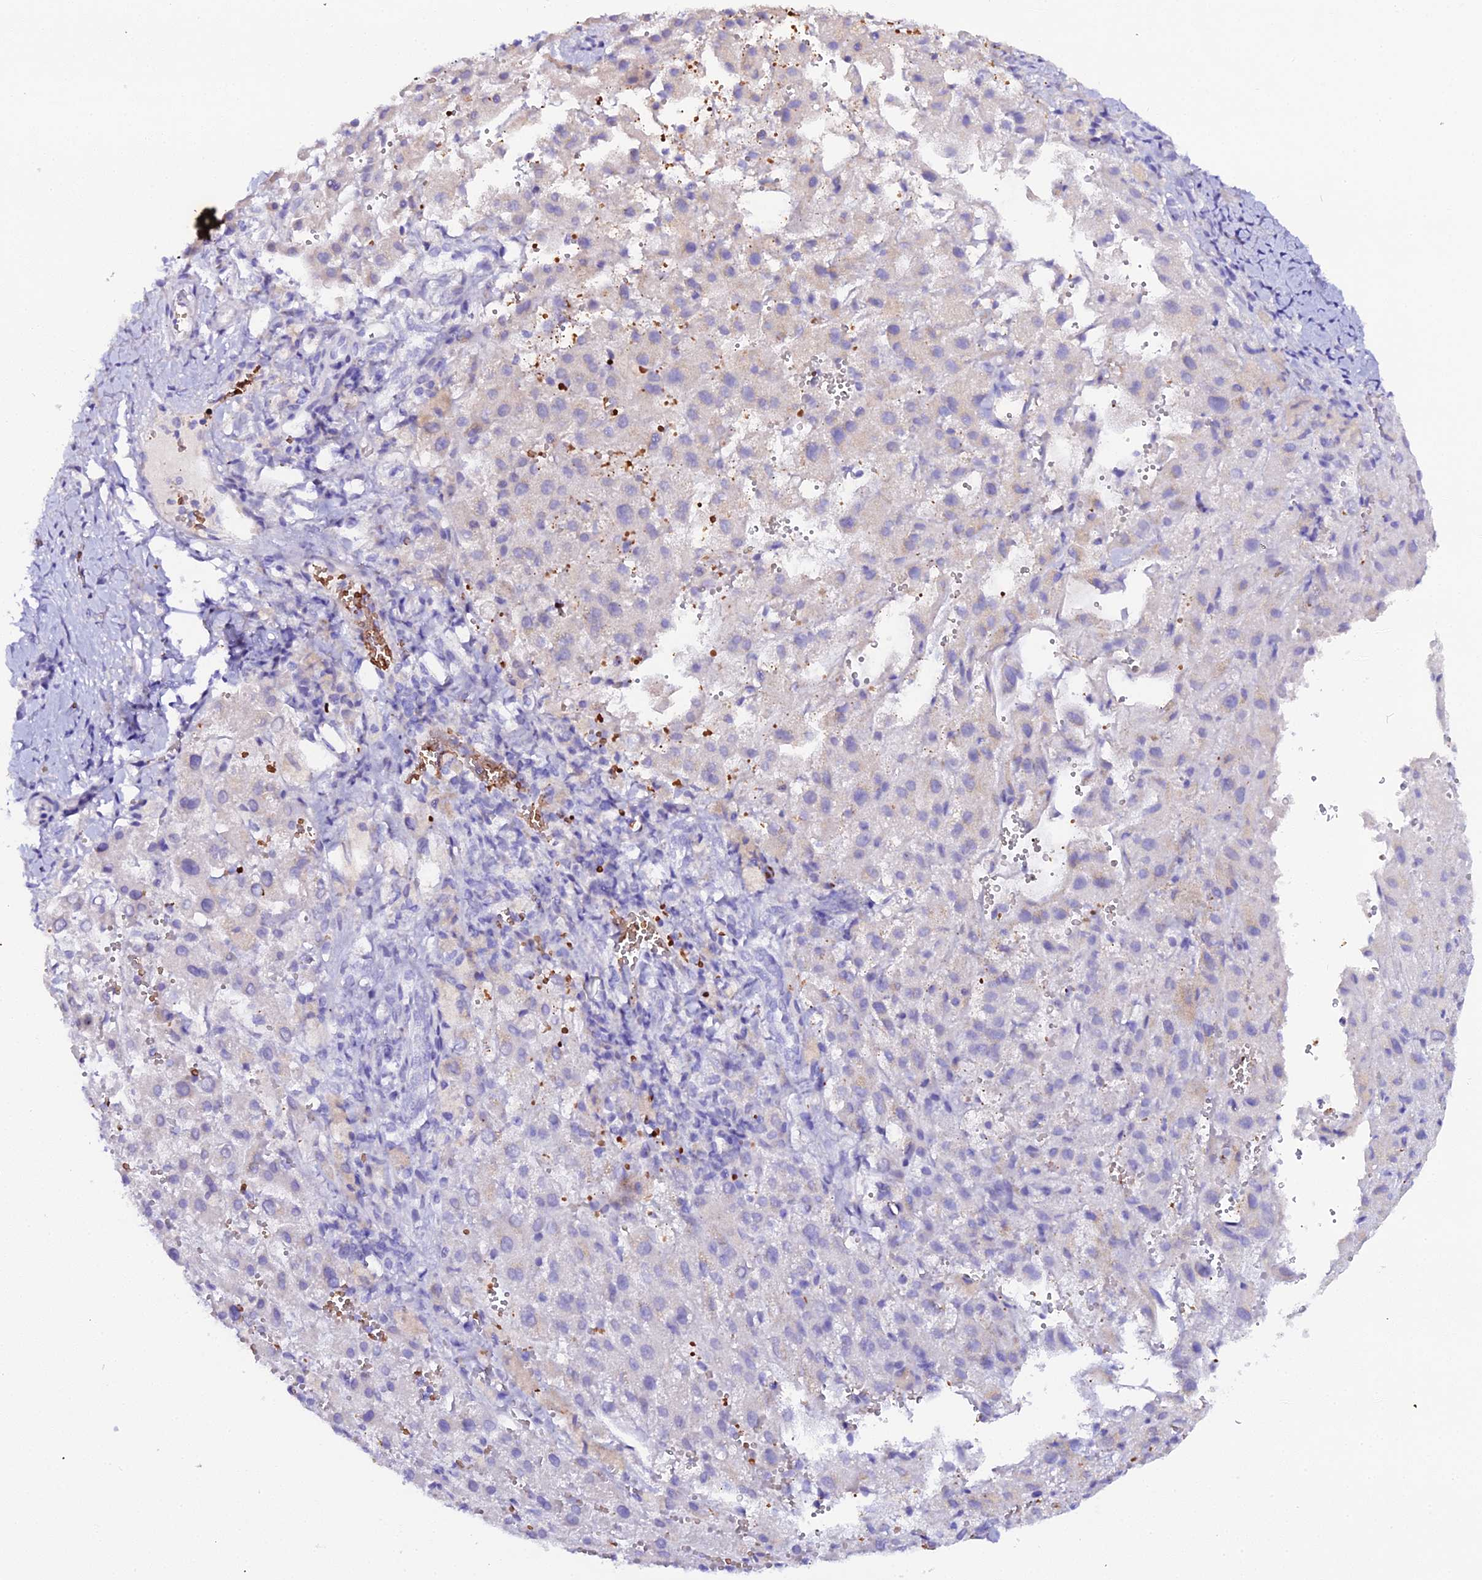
{"staining": {"intensity": "negative", "quantity": "none", "location": "none"}, "tissue": "liver cancer", "cell_type": "Tumor cells", "image_type": "cancer", "snomed": [{"axis": "morphology", "description": "Carcinoma, Hepatocellular, NOS"}, {"axis": "topography", "description": "Liver"}], "caption": "Liver hepatocellular carcinoma stained for a protein using immunohistochemistry shows no expression tumor cells.", "gene": "CFAP45", "patient": {"sex": "female", "age": 58}}